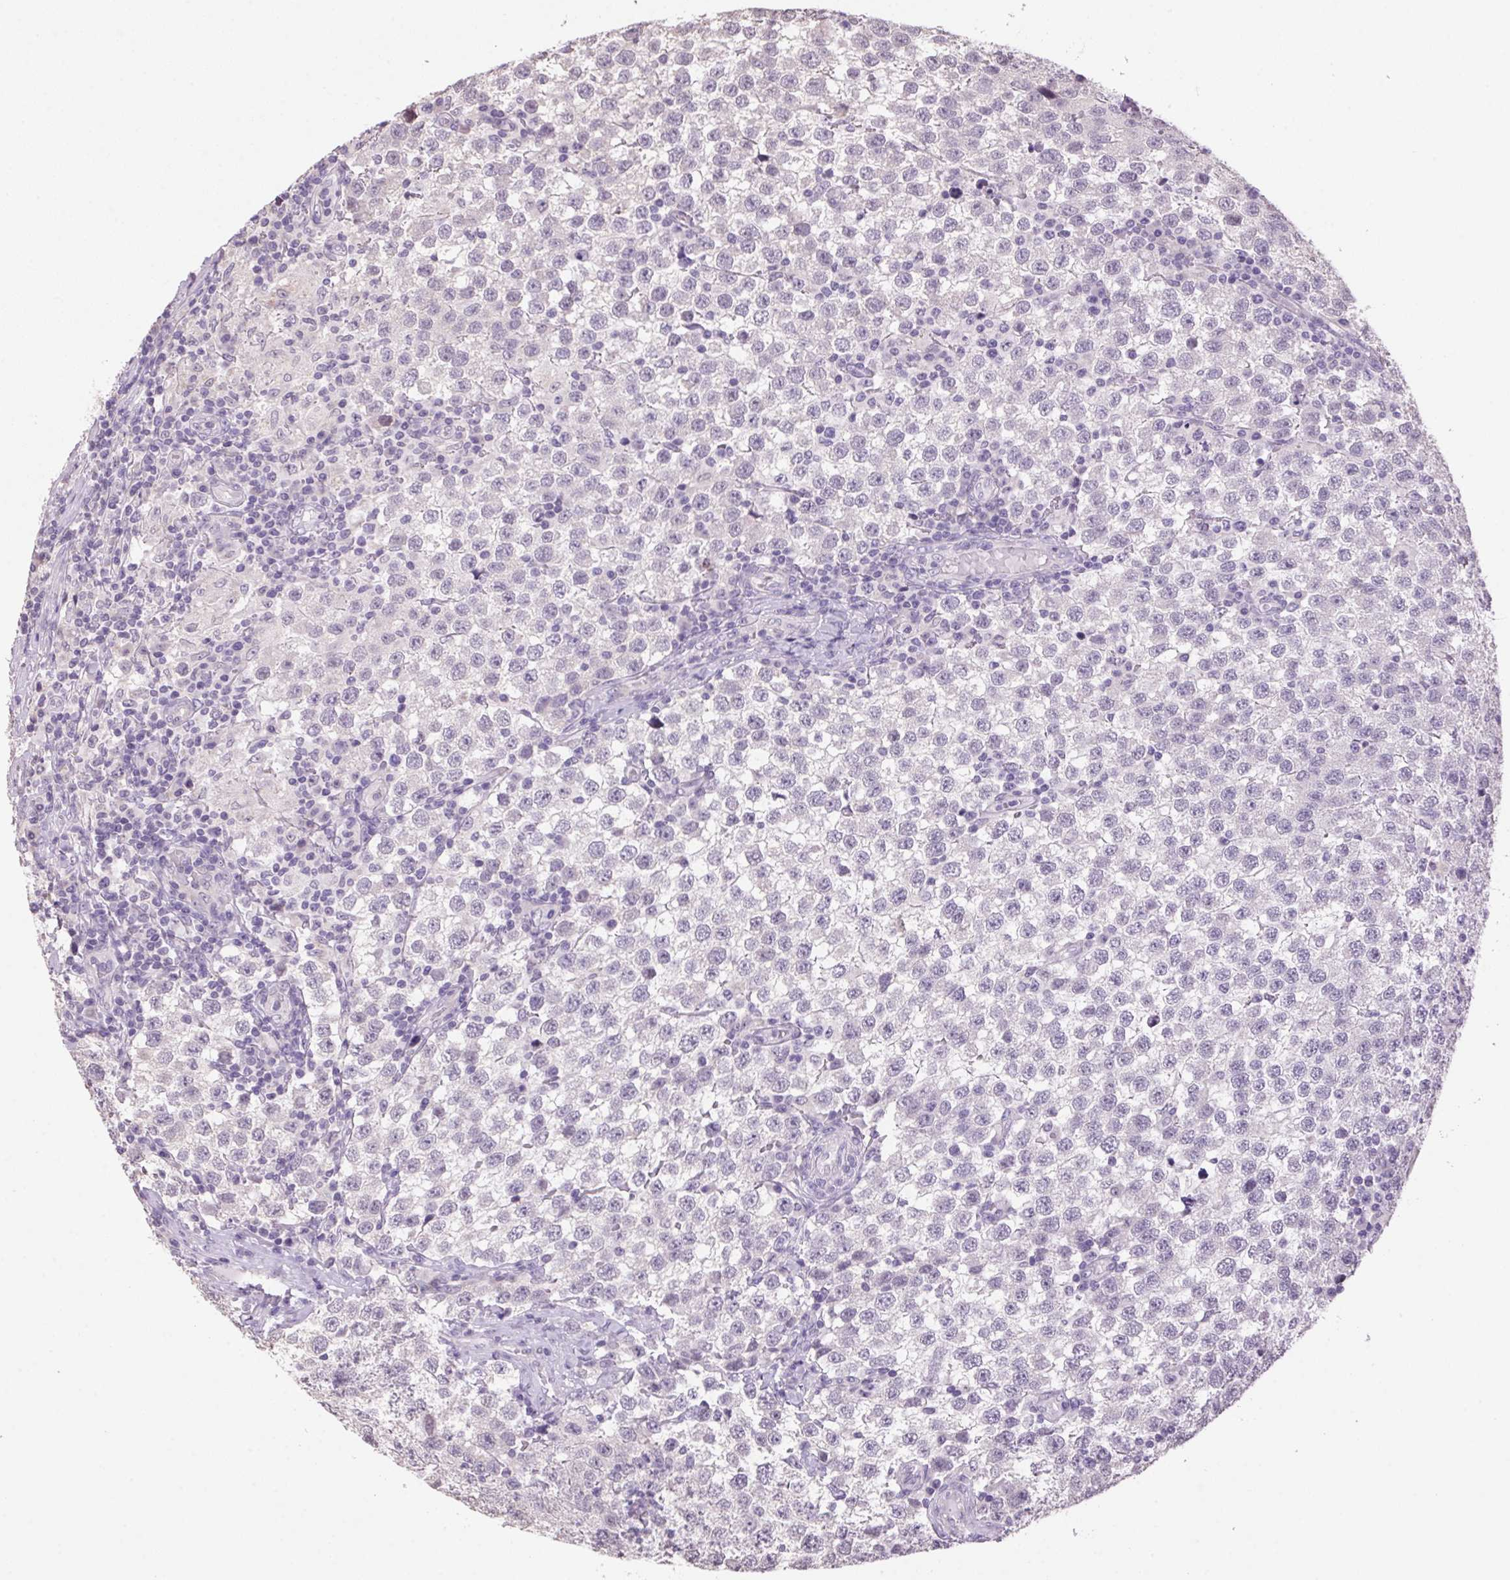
{"staining": {"intensity": "negative", "quantity": "none", "location": "none"}, "tissue": "testis cancer", "cell_type": "Tumor cells", "image_type": "cancer", "snomed": [{"axis": "morphology", "description": "Seminoma, NOS"}, {"axis": "topography", "description": "Testis"}], "caption": "The immunohistochemistry photomicrograph has no significant expression in tumor cells of testis cancer (seminoma) tissue.", "gene": "VWA3B", "patient": {"sex": "male", "age": 34}}